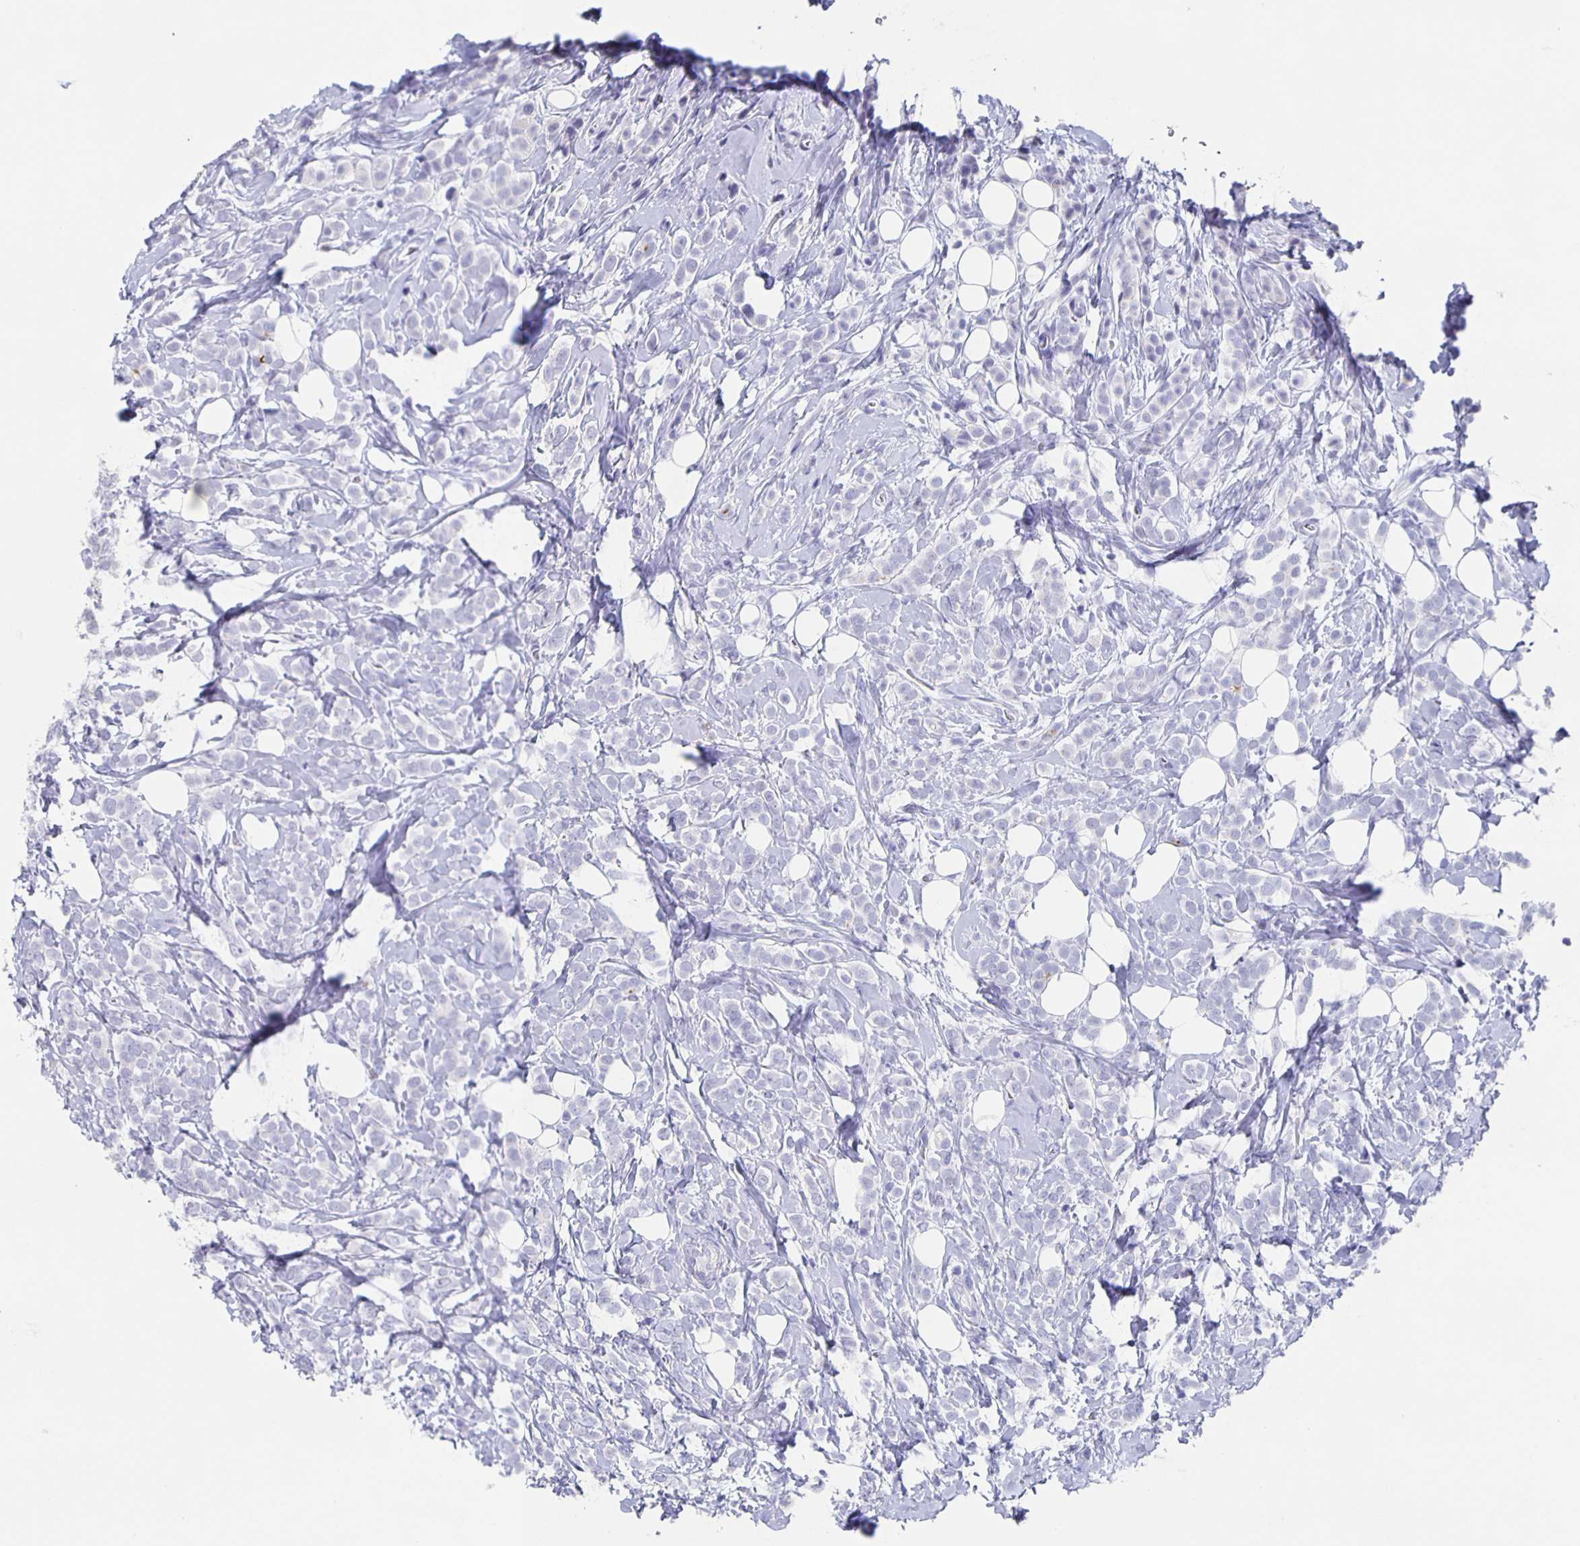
{"staining": {"intensity": "negative", "quantity": "none", "location": "none"}, "tissue": "breast cancer", "cell_type": "Tumor cells", "image_type": "cancer", "snomed": [{"axis": "morphology", "description": "Lobular carcinoma"}, {"axis": "topography", "description": "Breast"}], "caption": "The histopathology image demonstrates no staining of tumor cells in lobular carcinoma (breast).", "gene": "SLC34A2", "patient": {"sex": "female", "age": 49}}